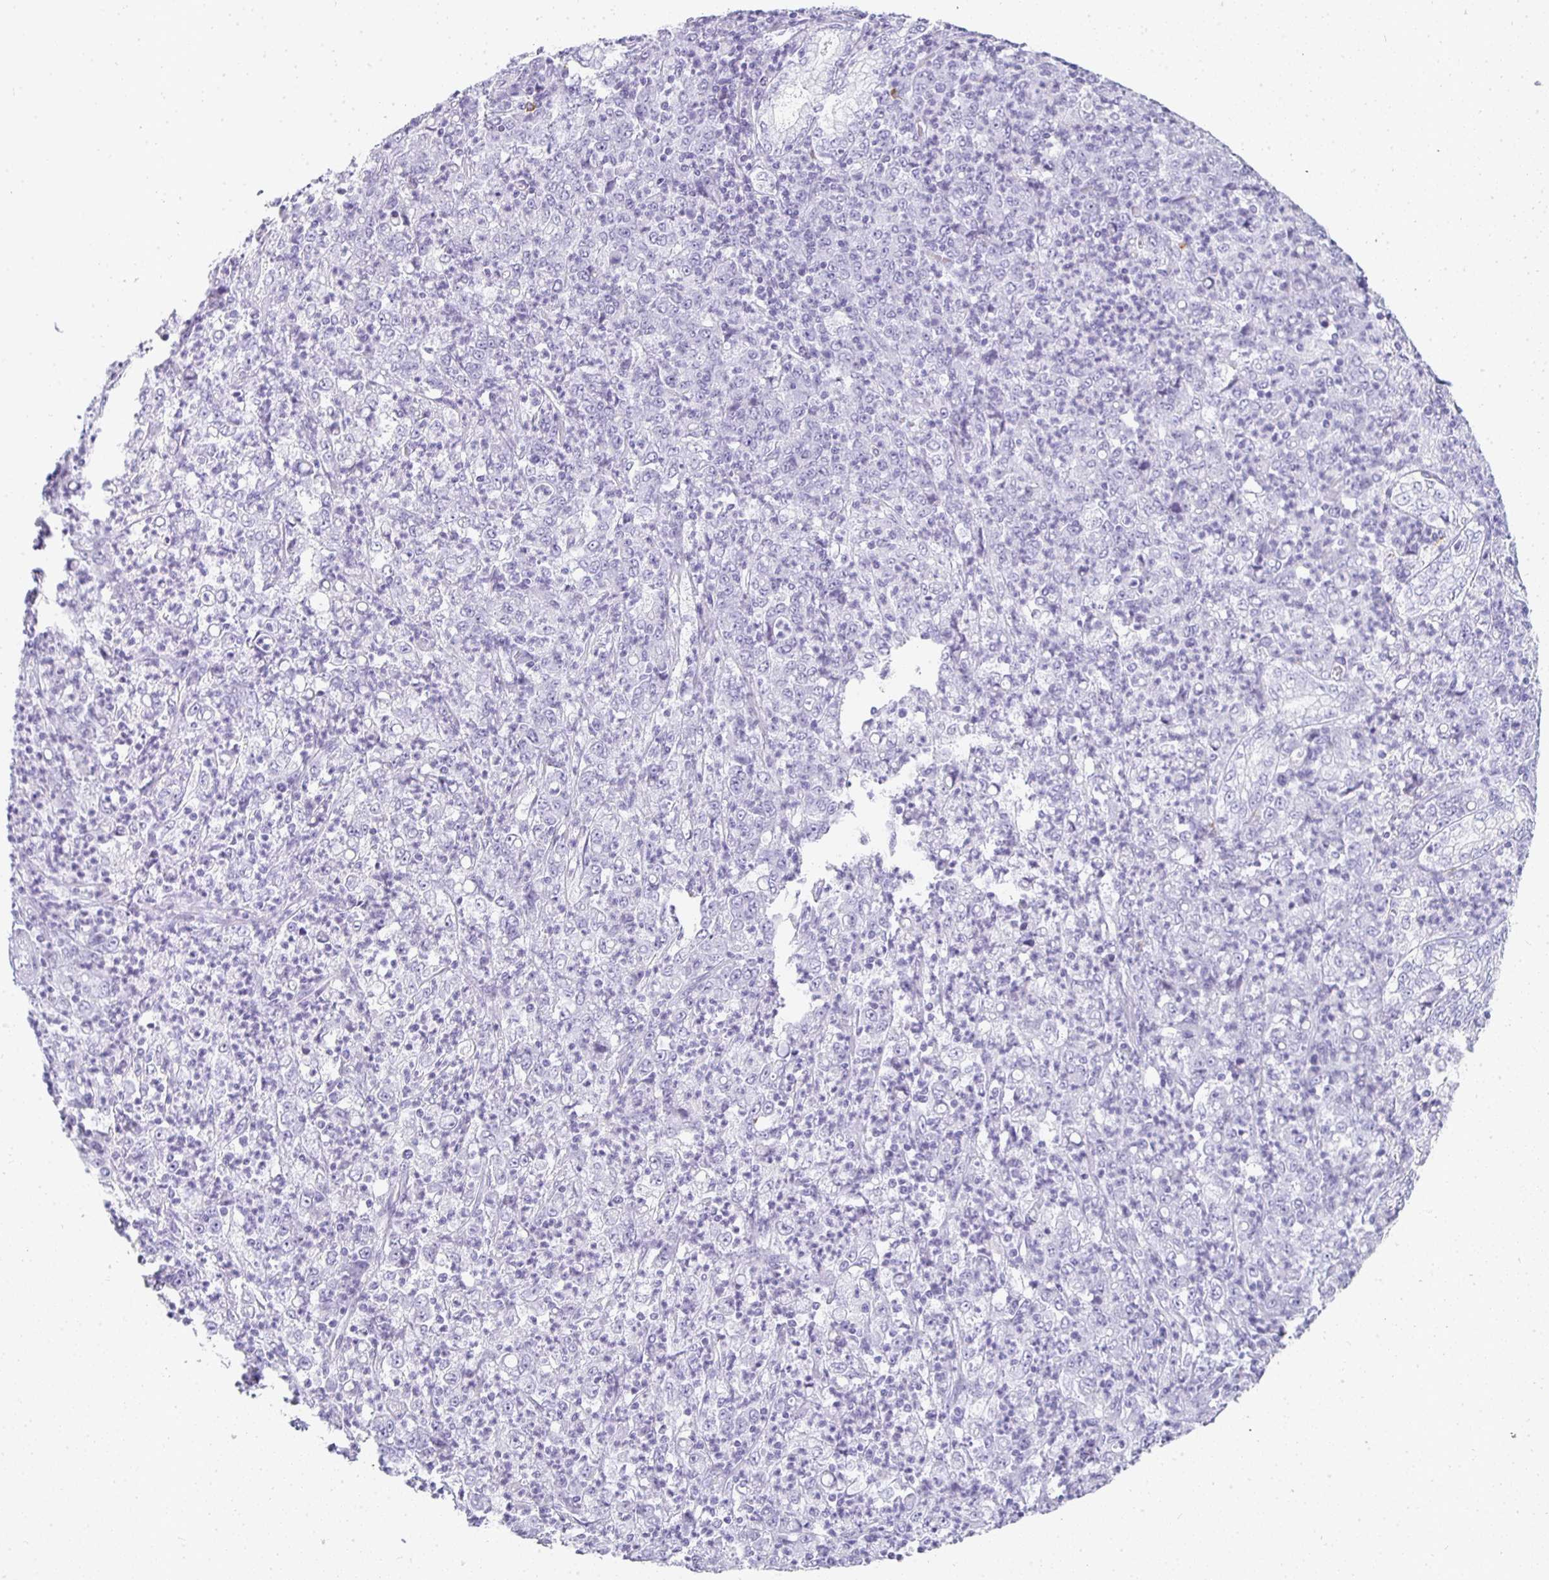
{"staining": {"intensity": "negative", "quantity": "none", "location": "none"}, "tissue": "stomach cancer", "cell_type": "Tumor cells", "image_type": "cancer", "snomed": [{"axis": "morphology", "description": "Adenocarcinoma, NOS"}, {"axis": "topography", "description": "Stomach, lower"}], "caption": "There is no significant expression in tumor cells of stomach cancer.", "gene": "TPSD1", "patient": {"sex": "female", "age": 71}}